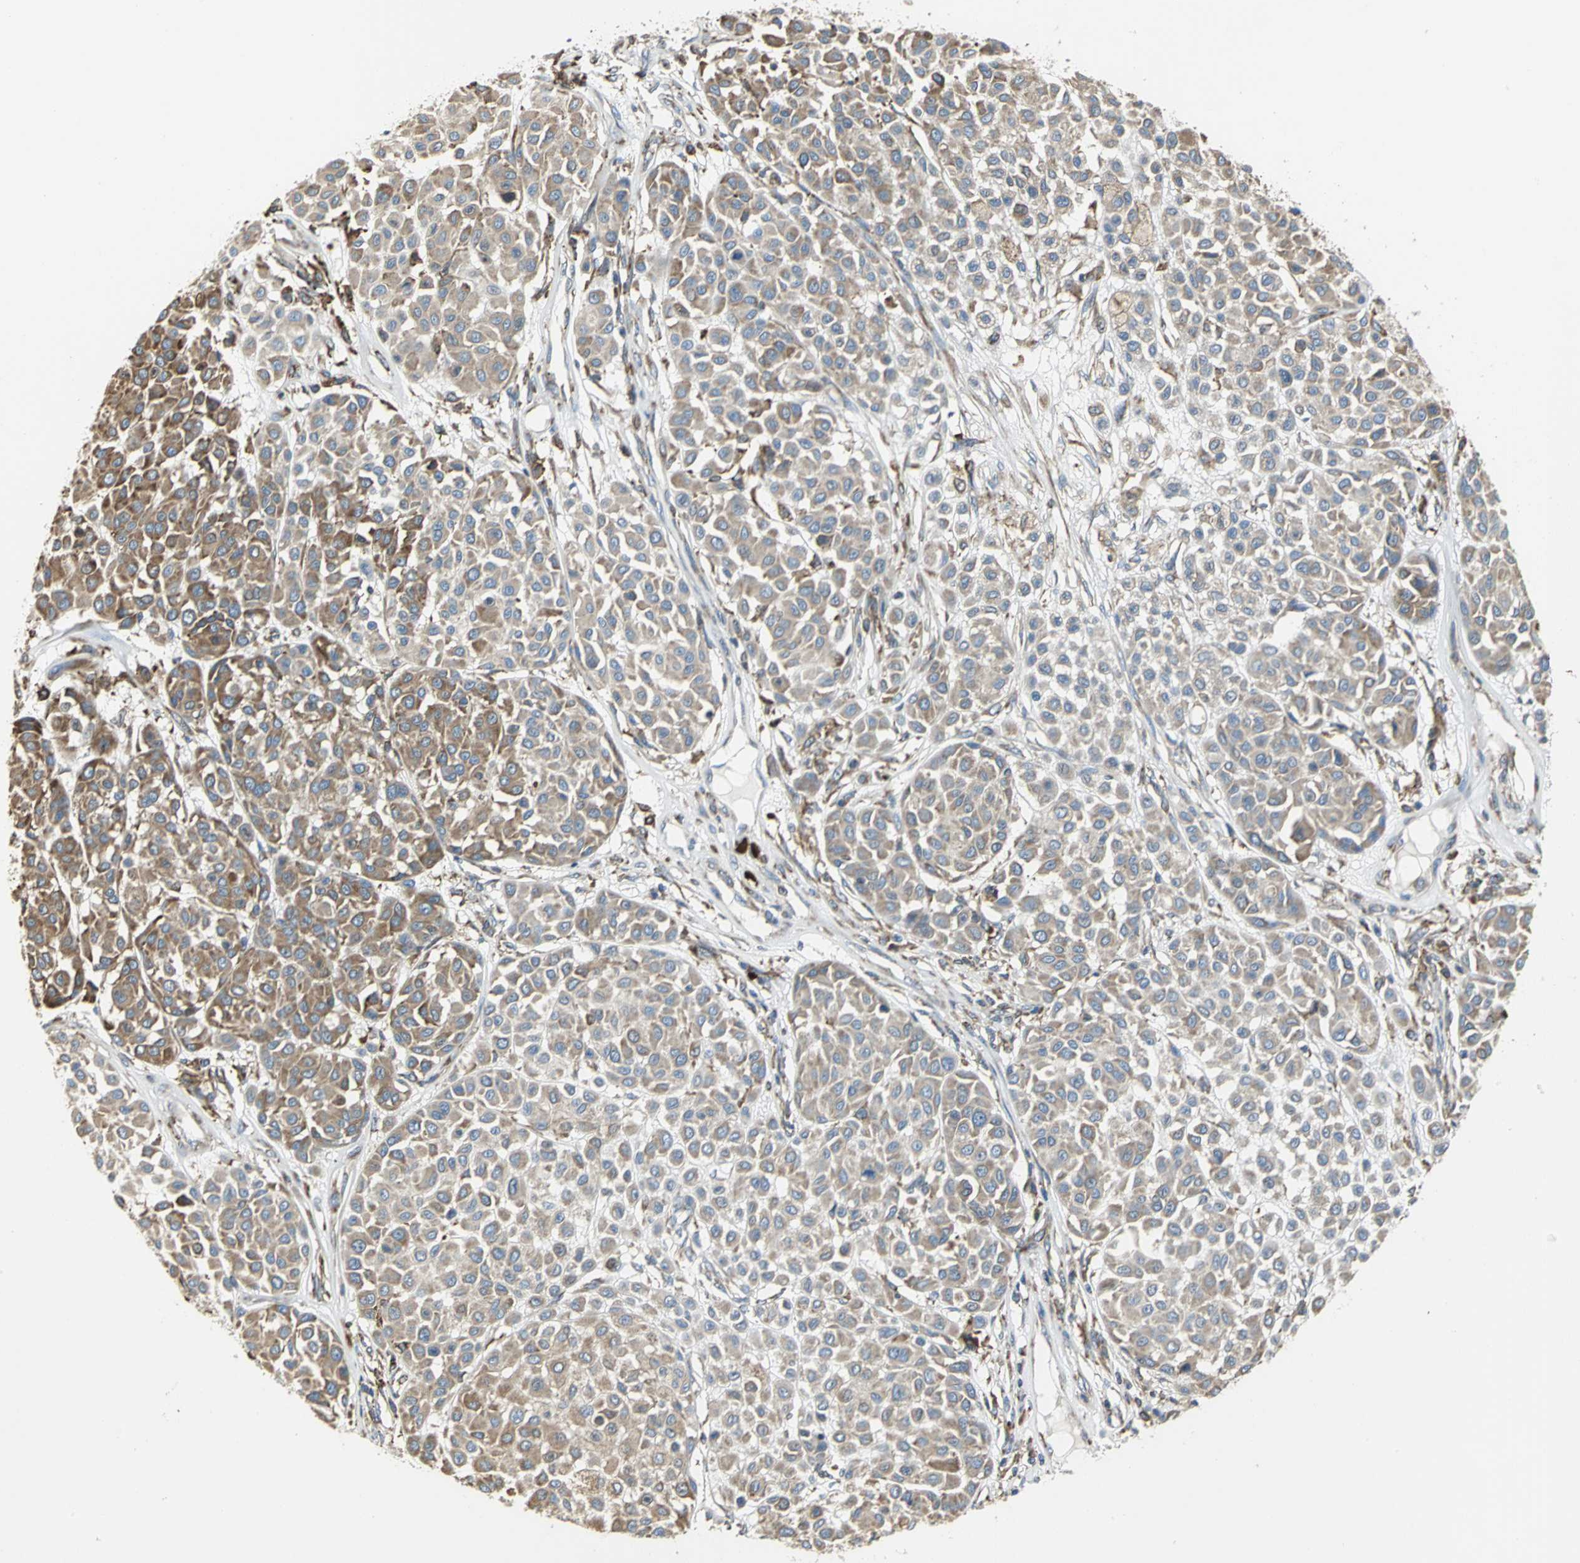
{"staining": {"intensity": "moderate", "quantity": ">75%", "location": "cytoplasmic/membranous"}, "tissue": "melanoma", "cell_type": "Tumor cells", "image_type": "cancer", "snomed": [{"axis": "morphology", "description": "Malignant melanoma, Metastatic site"}, {"axis": "topography", "description": "Soft tissue"}], "caption": "This is a histology image of immunohistochemistry staining of malignant melanoma (metastatic site), which shows moderate staining in the cytoplasmic/membranous of tumor cells.", "gene": "SDF2L1", "patient": {"sex": "male", "age": 41}}